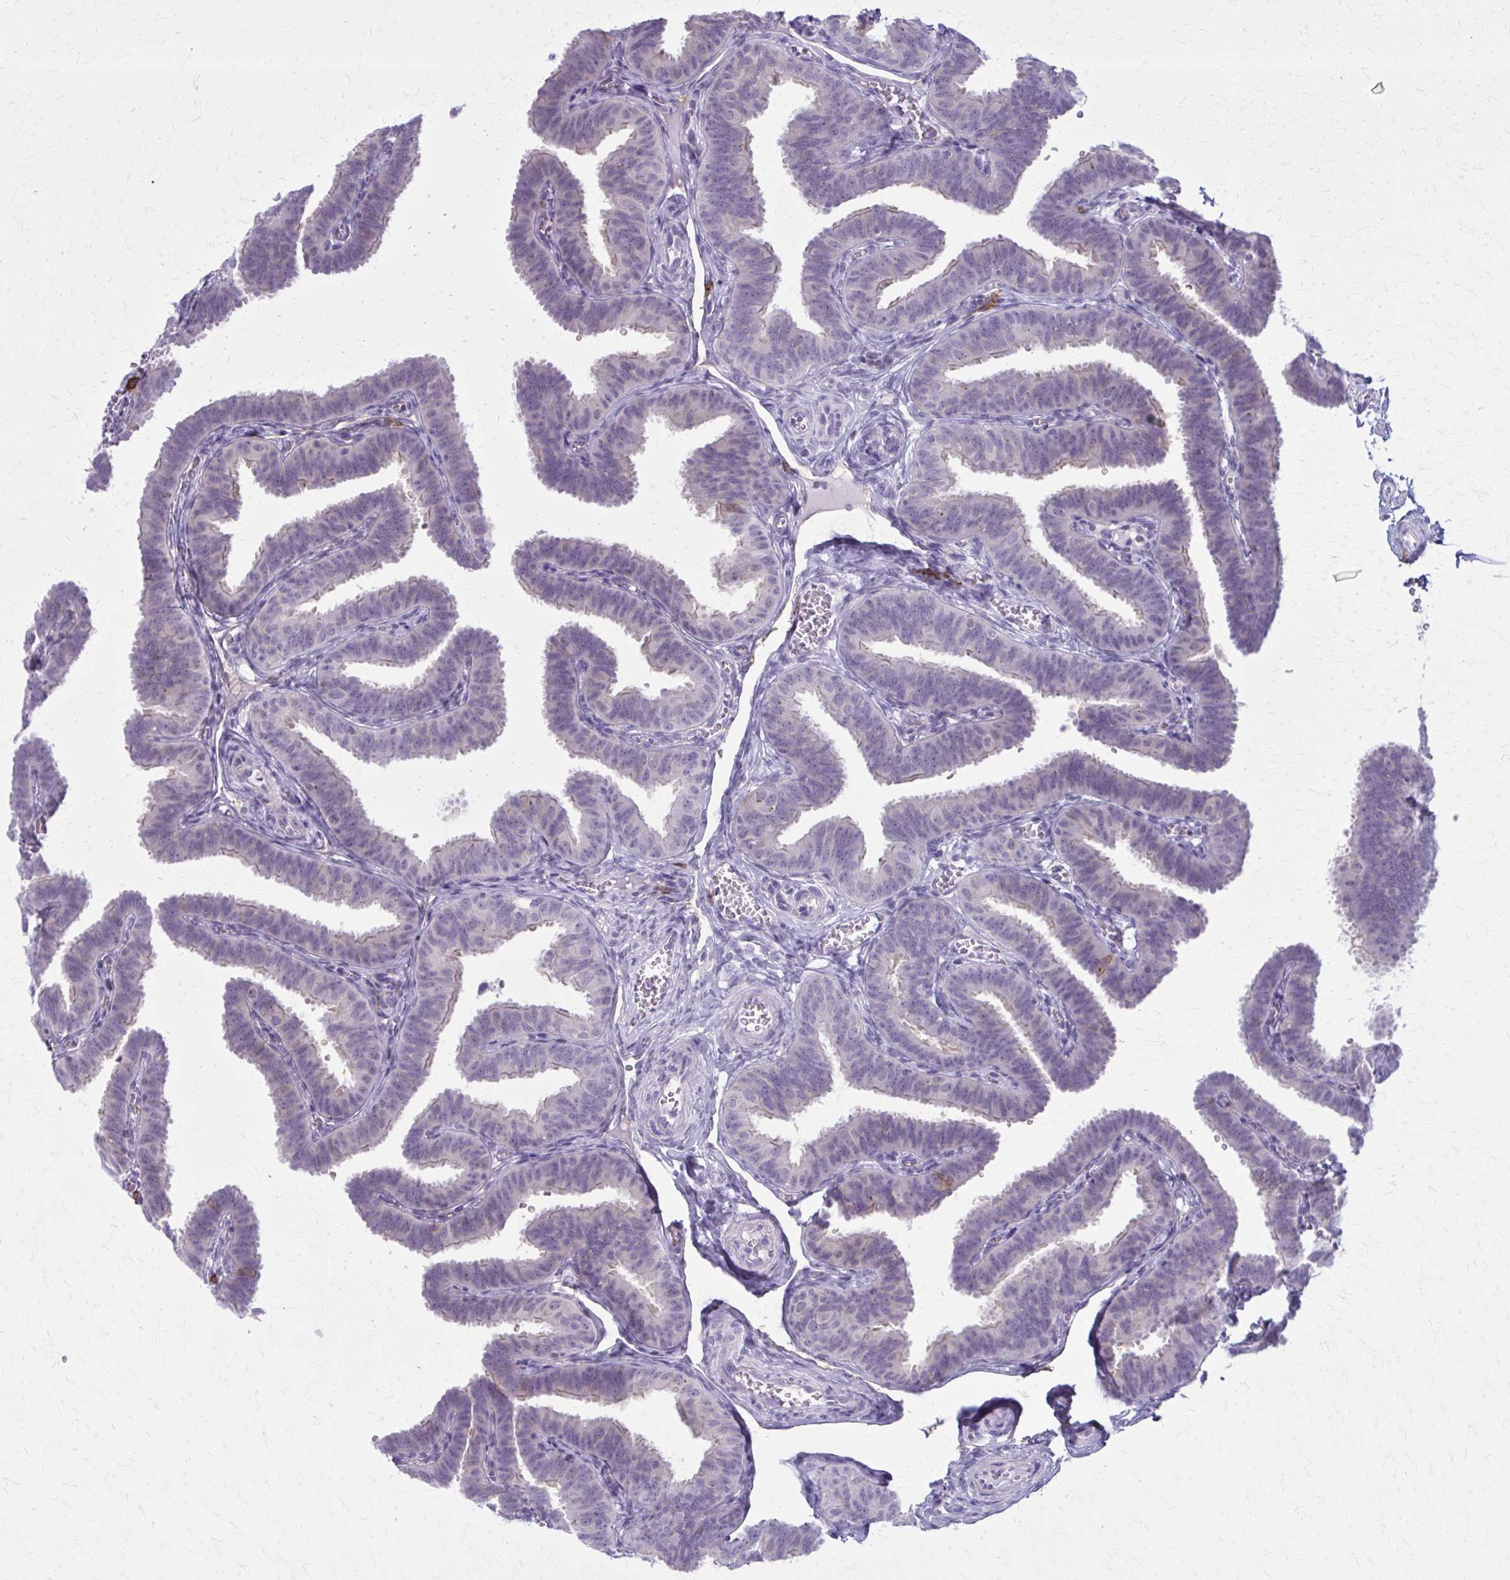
{"staining": {"intensity": "weak", "quantity": "<25%", "location": "cytoplasmic/membranous"}, "tissue": "fallopian tube", "cell_type": "Glandular cells", "image_type": "normal", "snomed": [{"axis": "morphology", "description": "Normal tissue, NOS"}, {"axis": "topography", "description": "Fallopian tube"}], "caption": "This is a photomicrograph of immunohistochemistry (IHC) staining of benign fallopian tube, which shows no expression in glandular cells.", "gene": "CD38", "patient": {"sex": "female", "age": 25}}